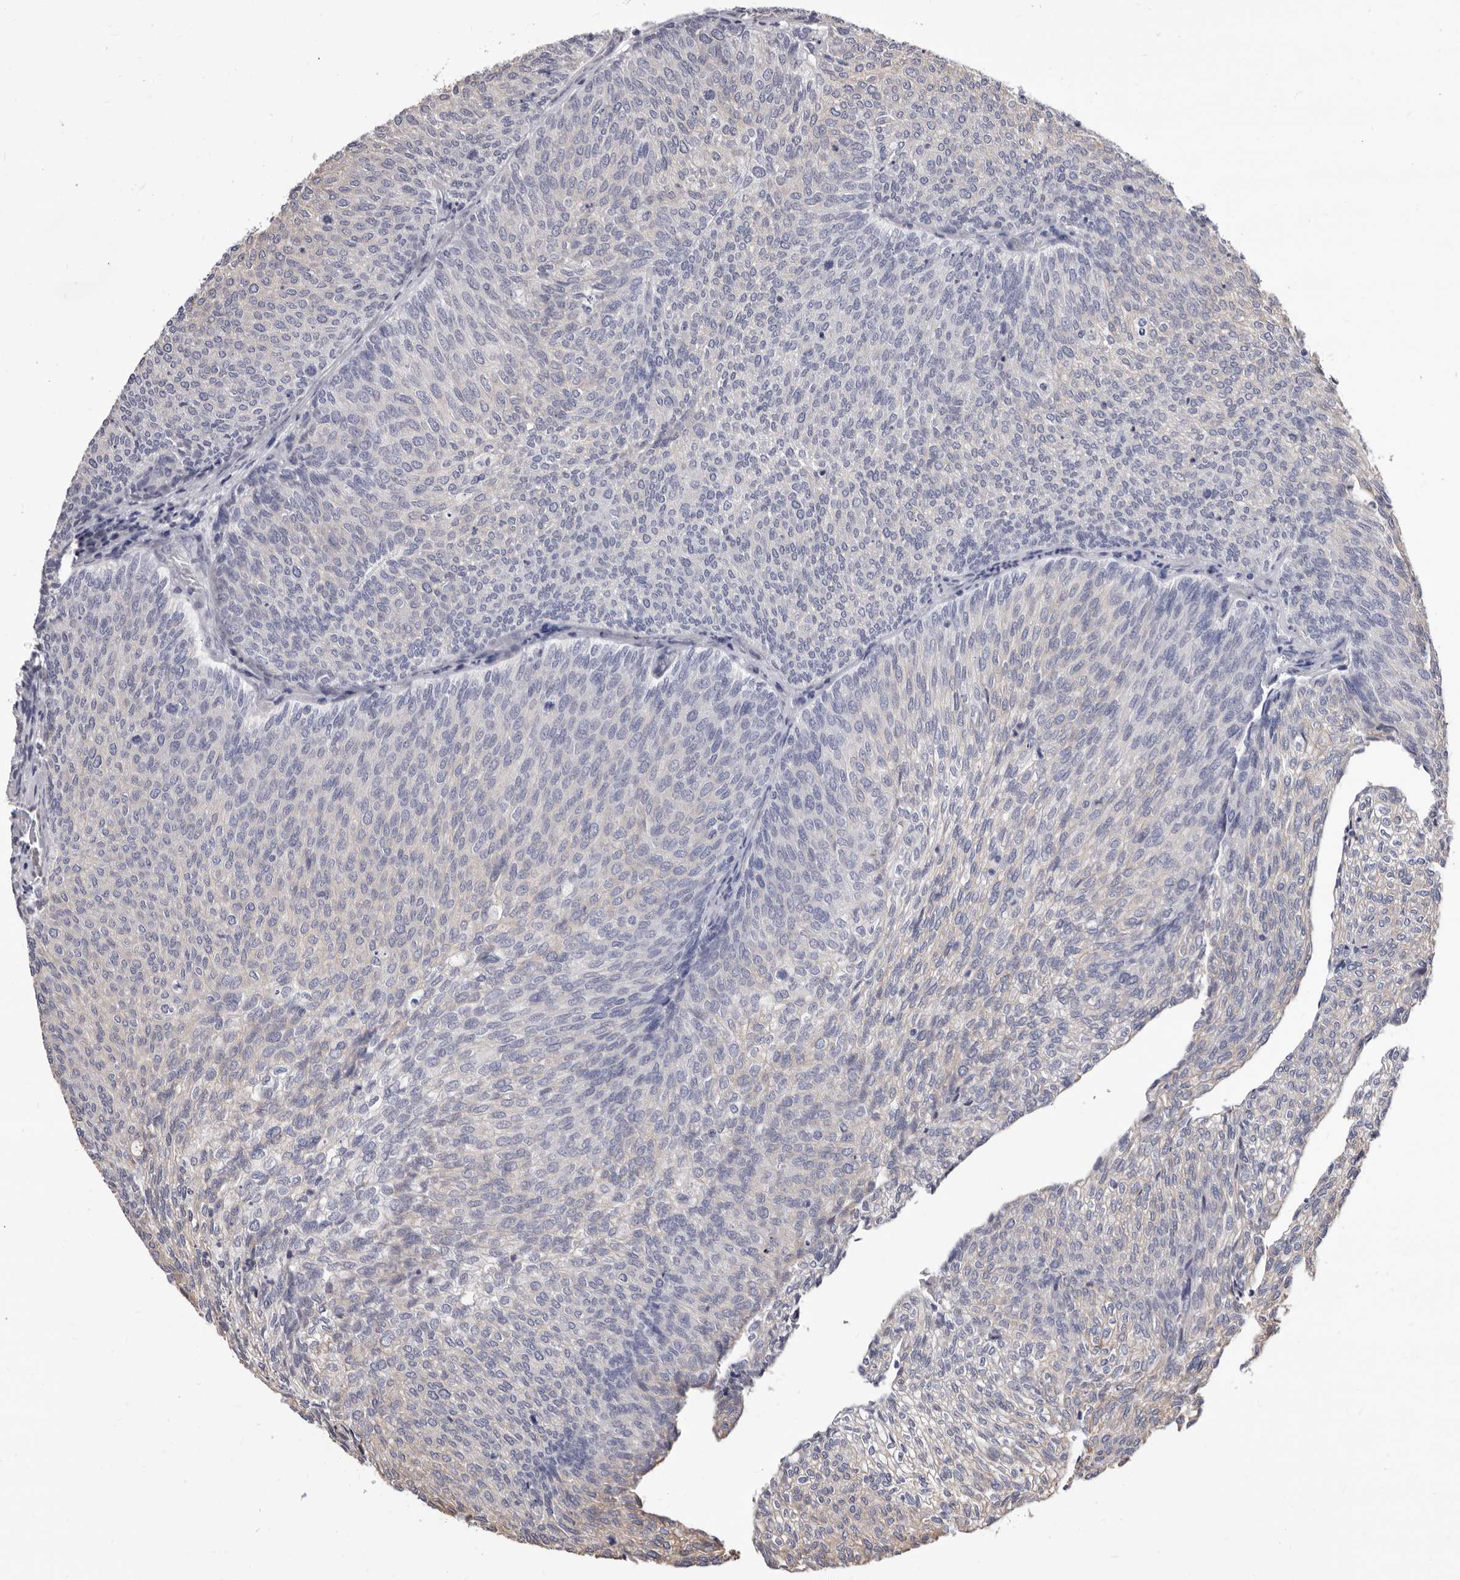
{"staining": {"intensity": "weak", "quantity": "<25%", "location": "cytoplasmic/membranous"}, "tissue": "urothelial cancer", "cell_type": "Tumor cells", "image_type": "cancer", "snomed": [{"axis": "morphology", "description": "Urothelial carcinoma, Low grade"}, {"axis": "topography", "description": "Urinary bladder"}], "caption": "DAB immunohistochemical staining of urothelial cancer exhibits no significant positivity in tumor cells. The staining was performed using DAB (3,3'-diaminobenzidine) to visualize the protein expression in brown, while the nuclei were stained in blue with hematoxylin (Magnification: 20x).", "gene": "NIBAN1", "patient": {"sex": "female", "age": 79}}